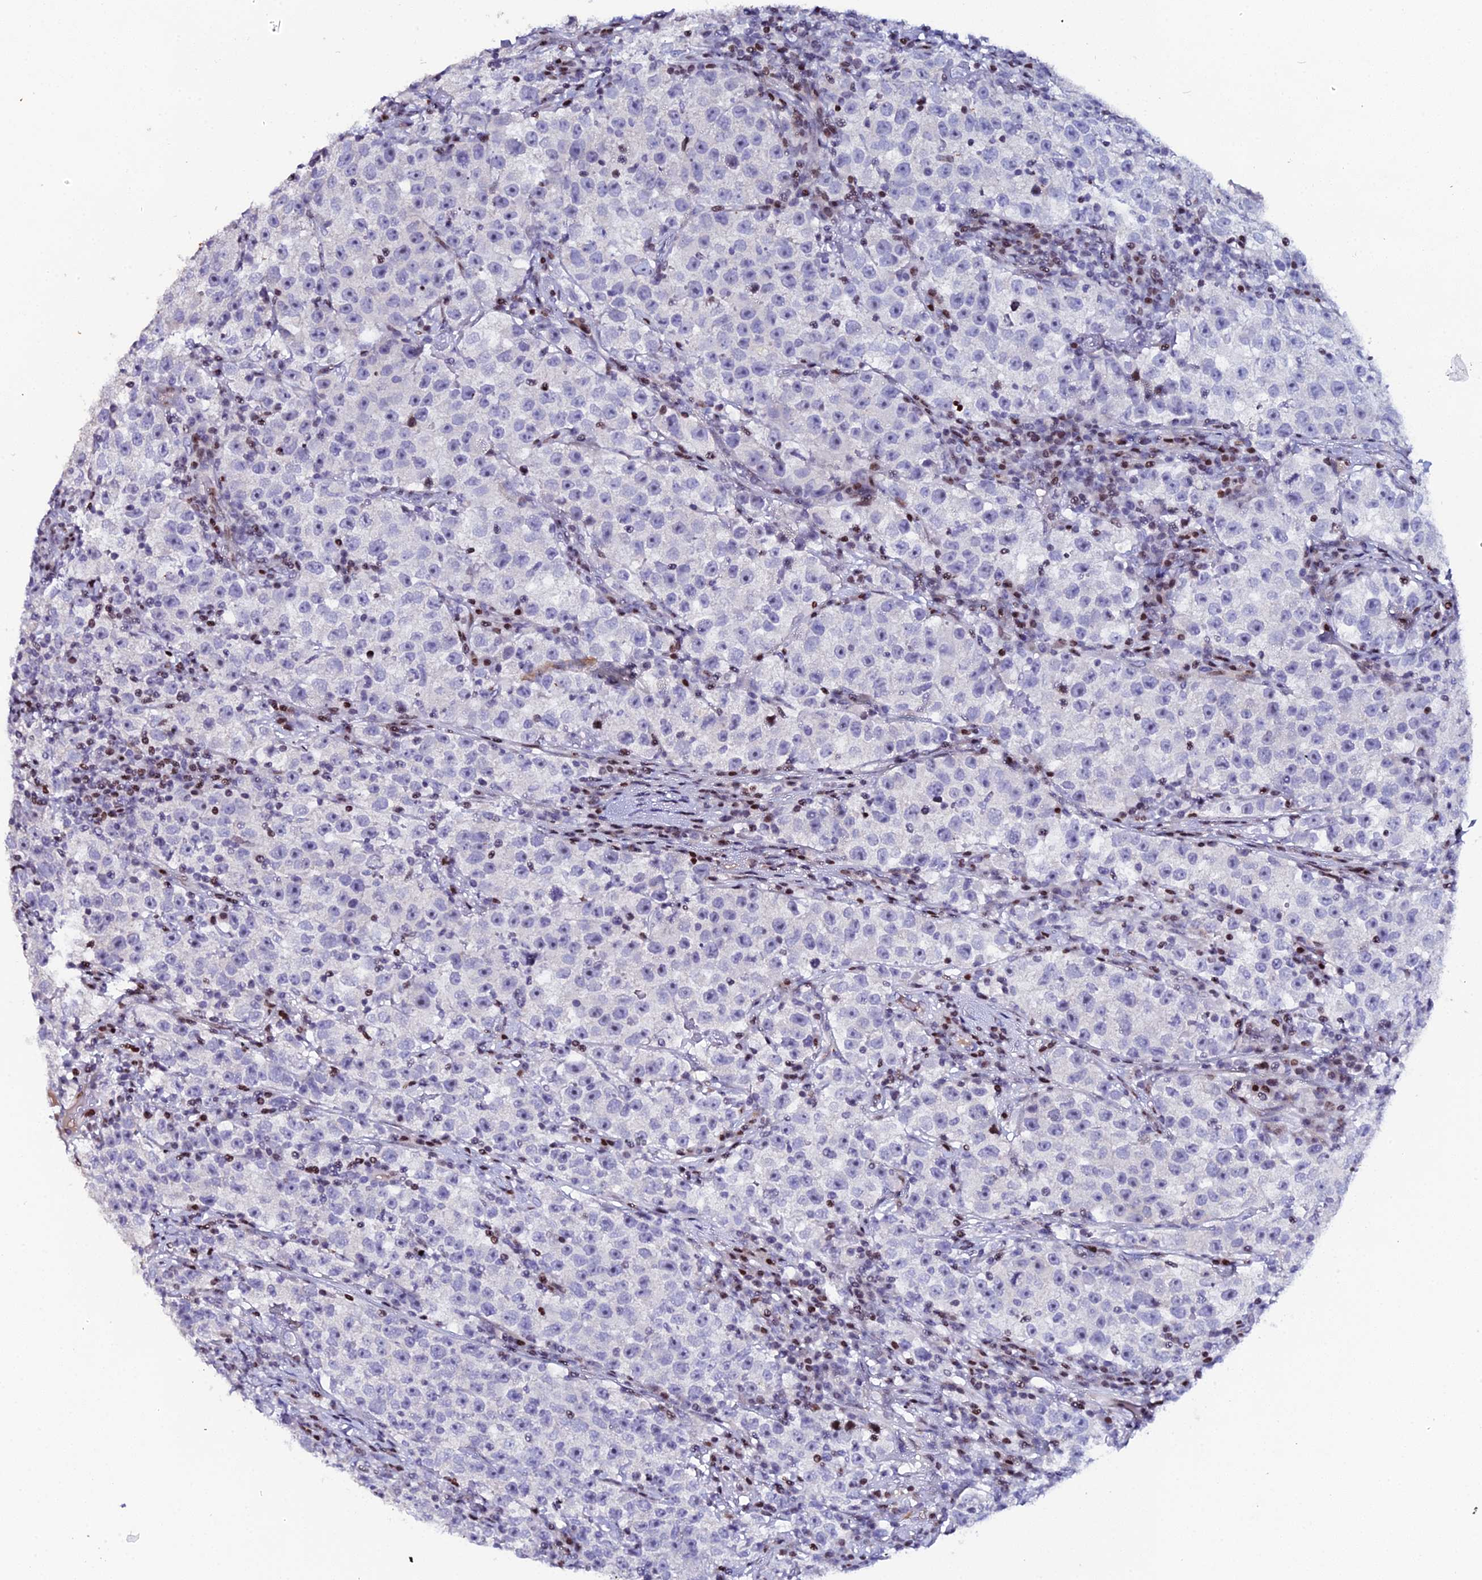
{"staining": {"intensity": "negative", "quantity": "none", "location": "none"}, "tissue": "testis cancer", "cell_type": "Tumor cells", "image_type": "cancer", "snomed": [{"axis": "morphology", "description": "Seminoma, NOS"}, {"axis": "topography", "description": "Testis"}], "caption": "Testis seminoma was stained to show a protein in brown. There is no significant expression in tumor cells. The staining is performed using DAB brown chromogen with nuclei counter-stained in using hematoxylin.", "gene": "MYNN", "patient": {"sex": "male", "age": 22}}